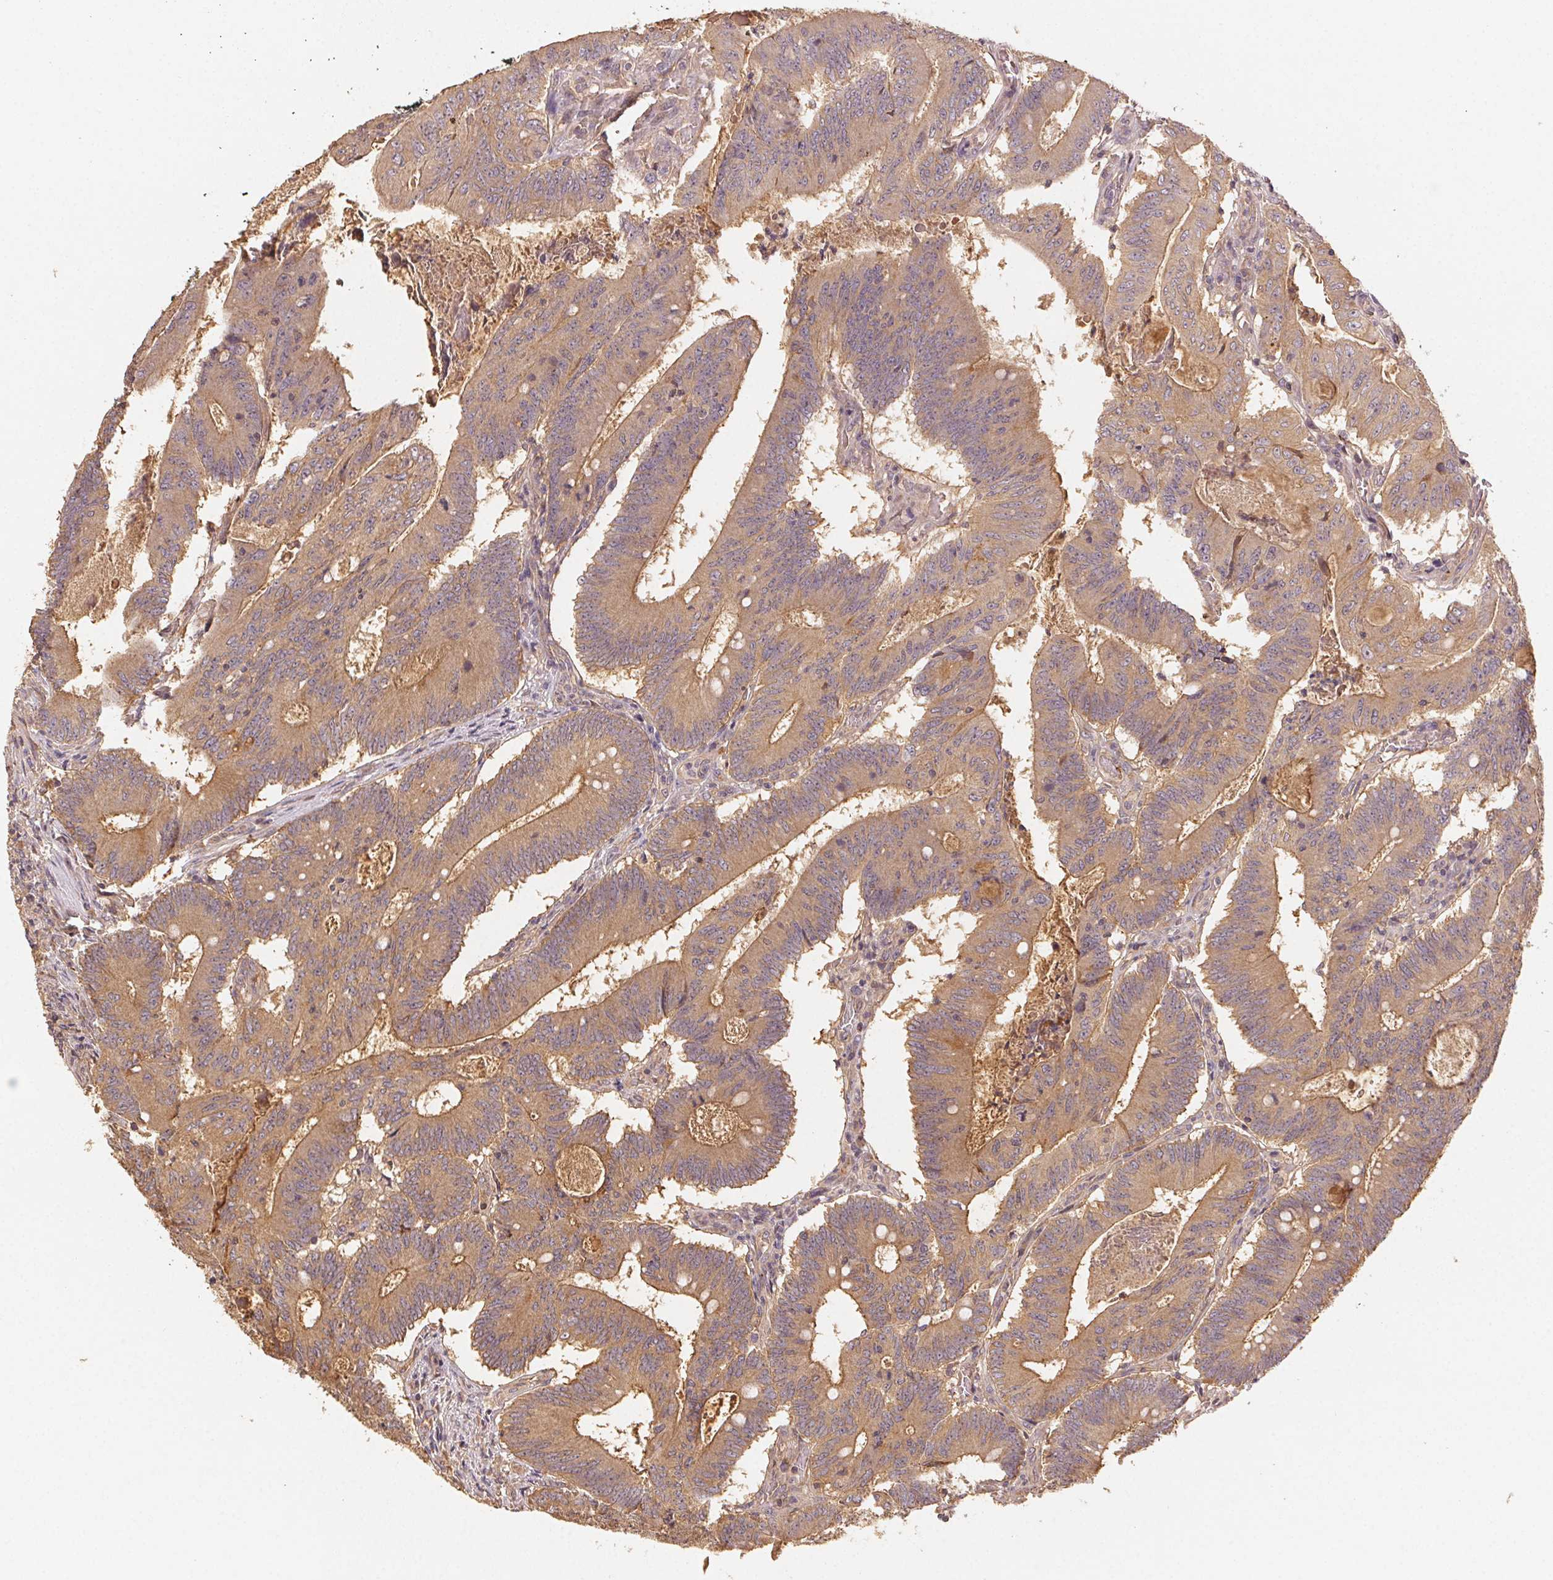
{"staining": {"intensity": "moderate", "quantity": ">75%", "location": "cytoplasmic/membranous"}, "tissue": "colorectal cancer", "cell_type": "Tumor cells", "image_type": "cancer", "snomed": [{"axis": "morphology", "description": "Adenocarcinoma, NOS"}, {"axis": "topography", "description": "Colon"}], "caption": "Immunohistochemical staining of colorectal adenocarcinoma demonstrates medium levels of moderate cytoplasmic/membranous expression in approximately >75% of tumor cells. The protein is stained brown, and the nuclei are stained in blue (DAB (3,3'-diaminobenzidine) IHC with brightfield microscopy, high magnification).", "gene": "RALA", "patient": {"sex": "female", "age": 70}}